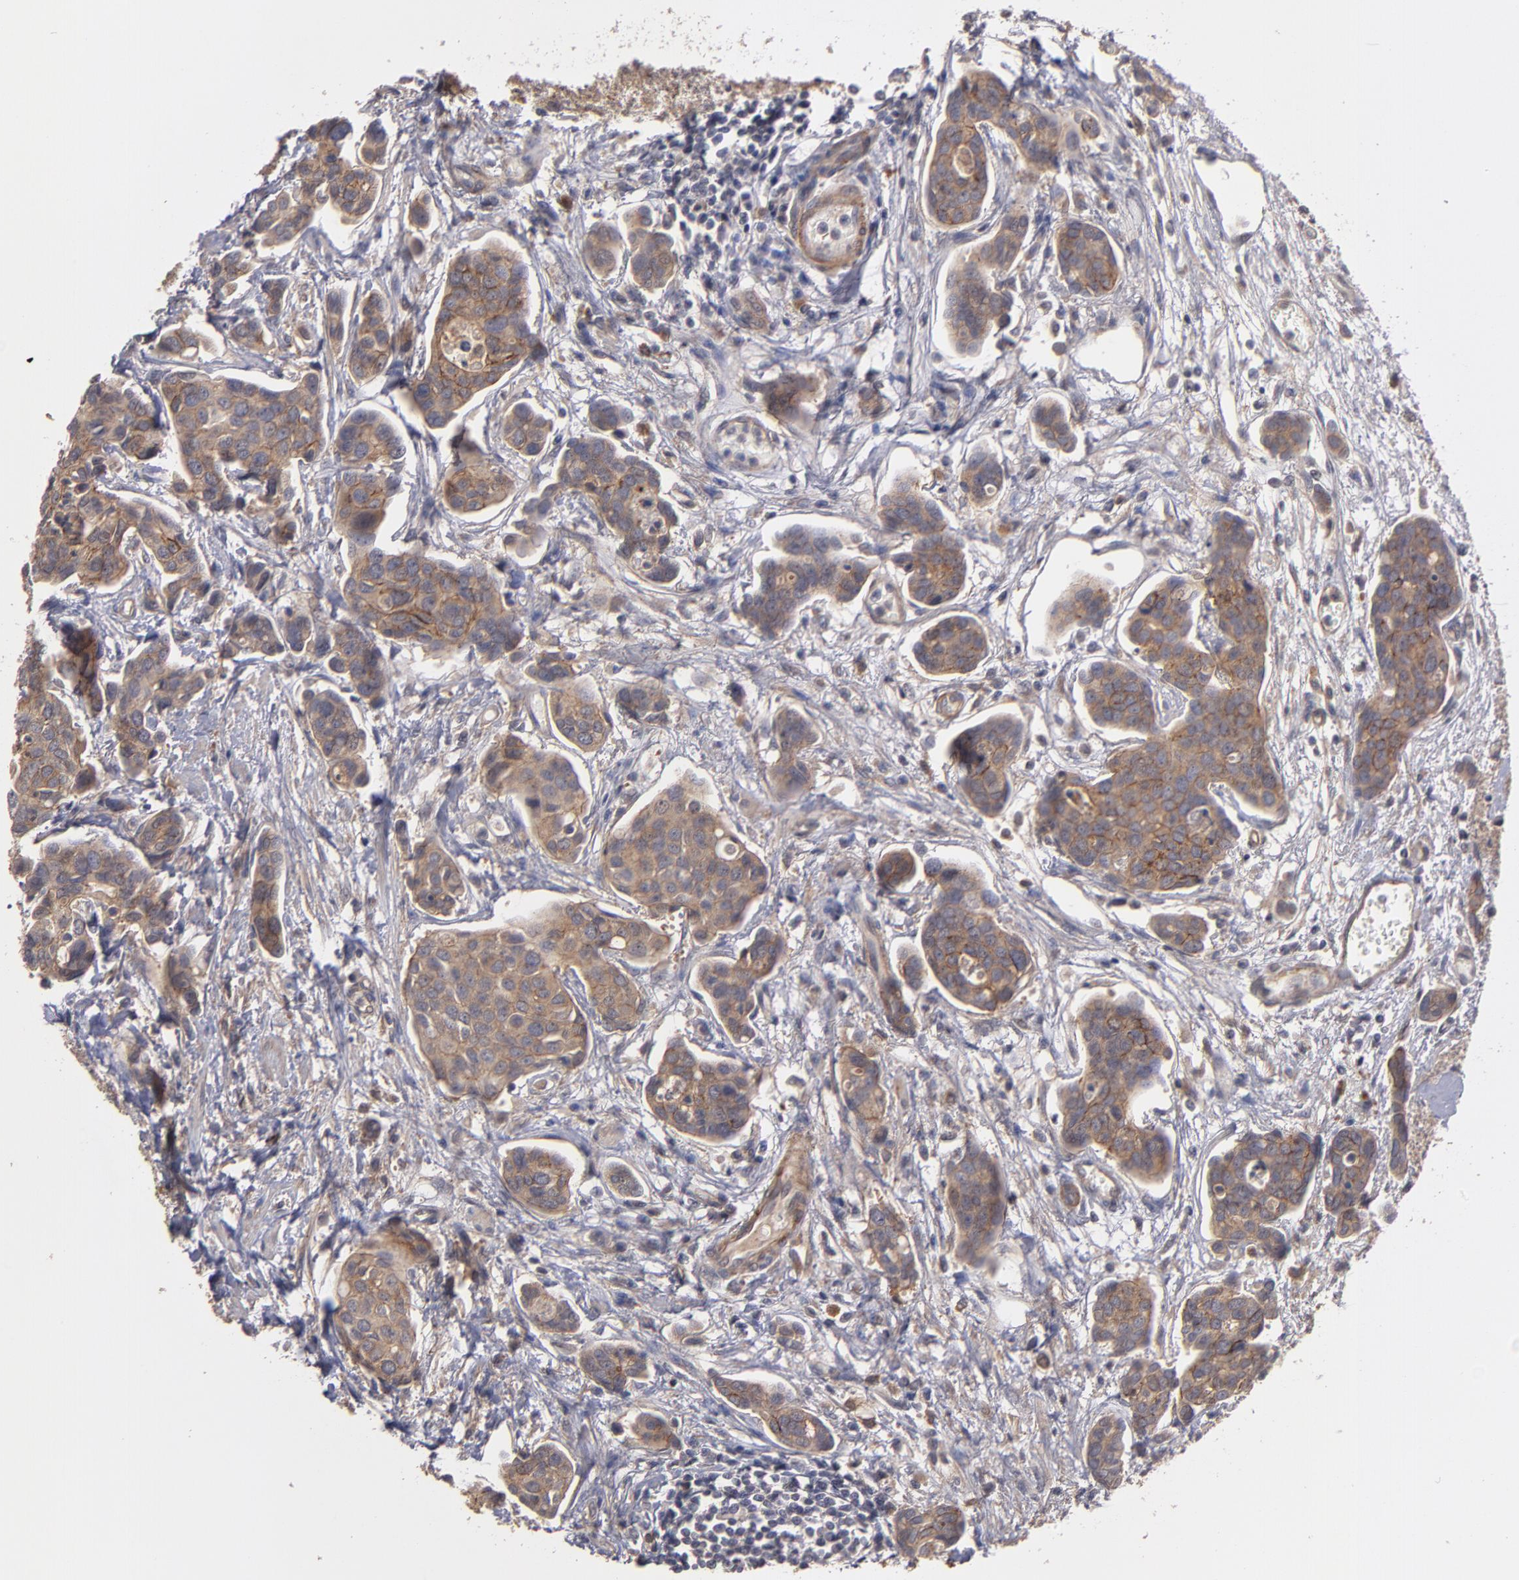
{"staining": {"intensity": "moderate", "quantity": ">75%", "location": "cytoplasmic/membranous"}, "tissue": "urothelial cancer", "cell_type": "Tumor cells", "image_type": "cancer", "snomed": [{"axis": "morphology", "description": "Urothelial carcinoma, High grade"}, {"axis": "topography", "description": "Urinary bladder"}], "caption": "A histopathology image showing moderate cytoplasmic/membranous positivity in approximately >75% of tumor cells in high-grade urothelial carcinoma, as visualized by brown immunohistochemical staining.", "gene": "CTSO", "patient": {"sex": "male", "age": 78}}